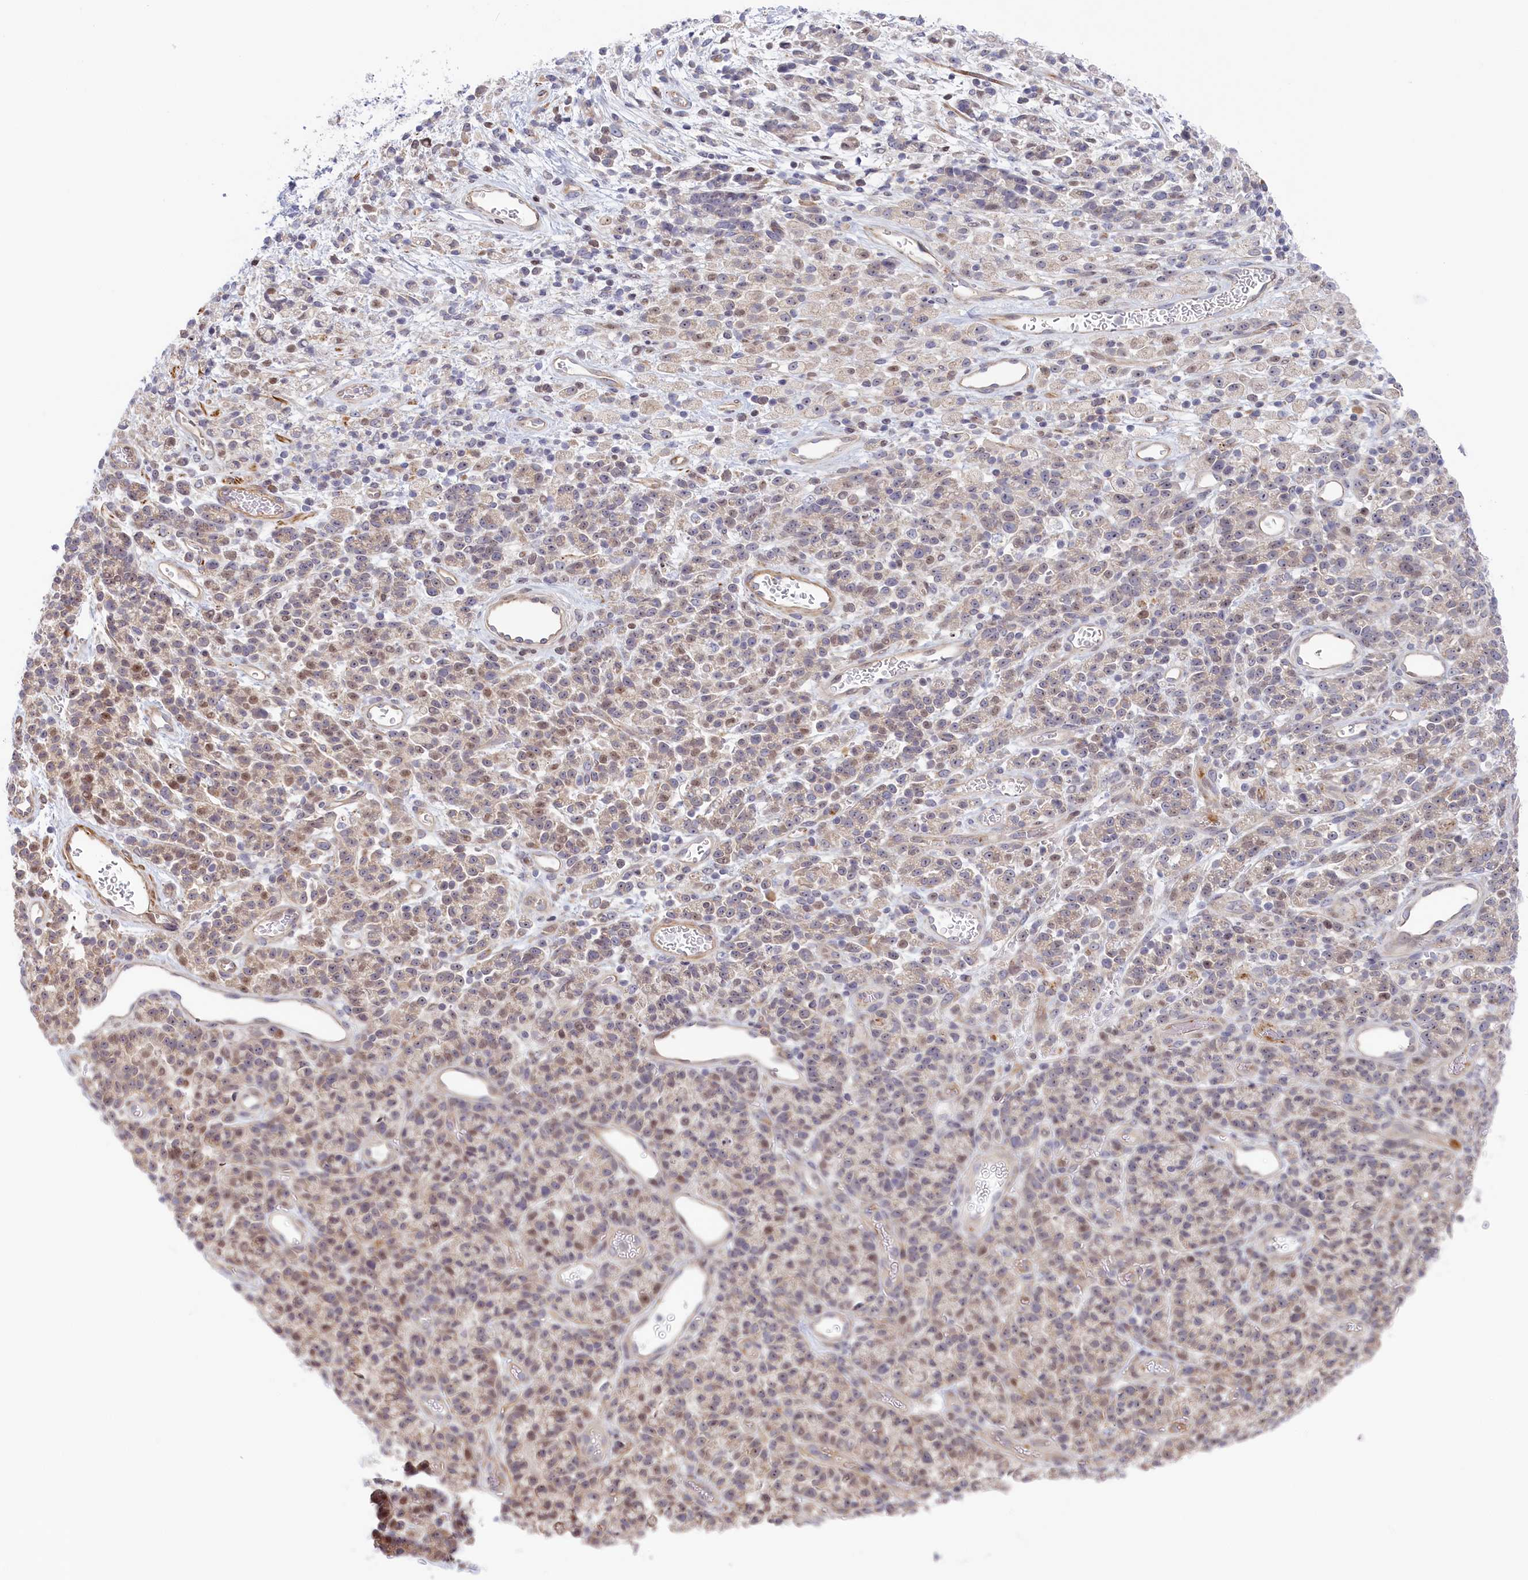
{"staining": {"intensity": "weak", "quantity": "25%-75%", "location": "cytoplasmic/membranous,nuclear"}, "tissue": "stomach cancer", "cell_type": "Tumor cells", "image_type": "cancer", "snomed": [{"axis": "morphology", "description": "Adenocarcinoma, NOS"}, {"axis": "topography", "description": "Stomach"}], "caption": "A low amount of weak cytoplasmic/membranous and nuclear positivity is identified in about 25%-75% of tumor cells in adenocarcinoma (stomach) tissue.", "gene": "INTS4", "patient": {"sex": "female", "age": 60}}